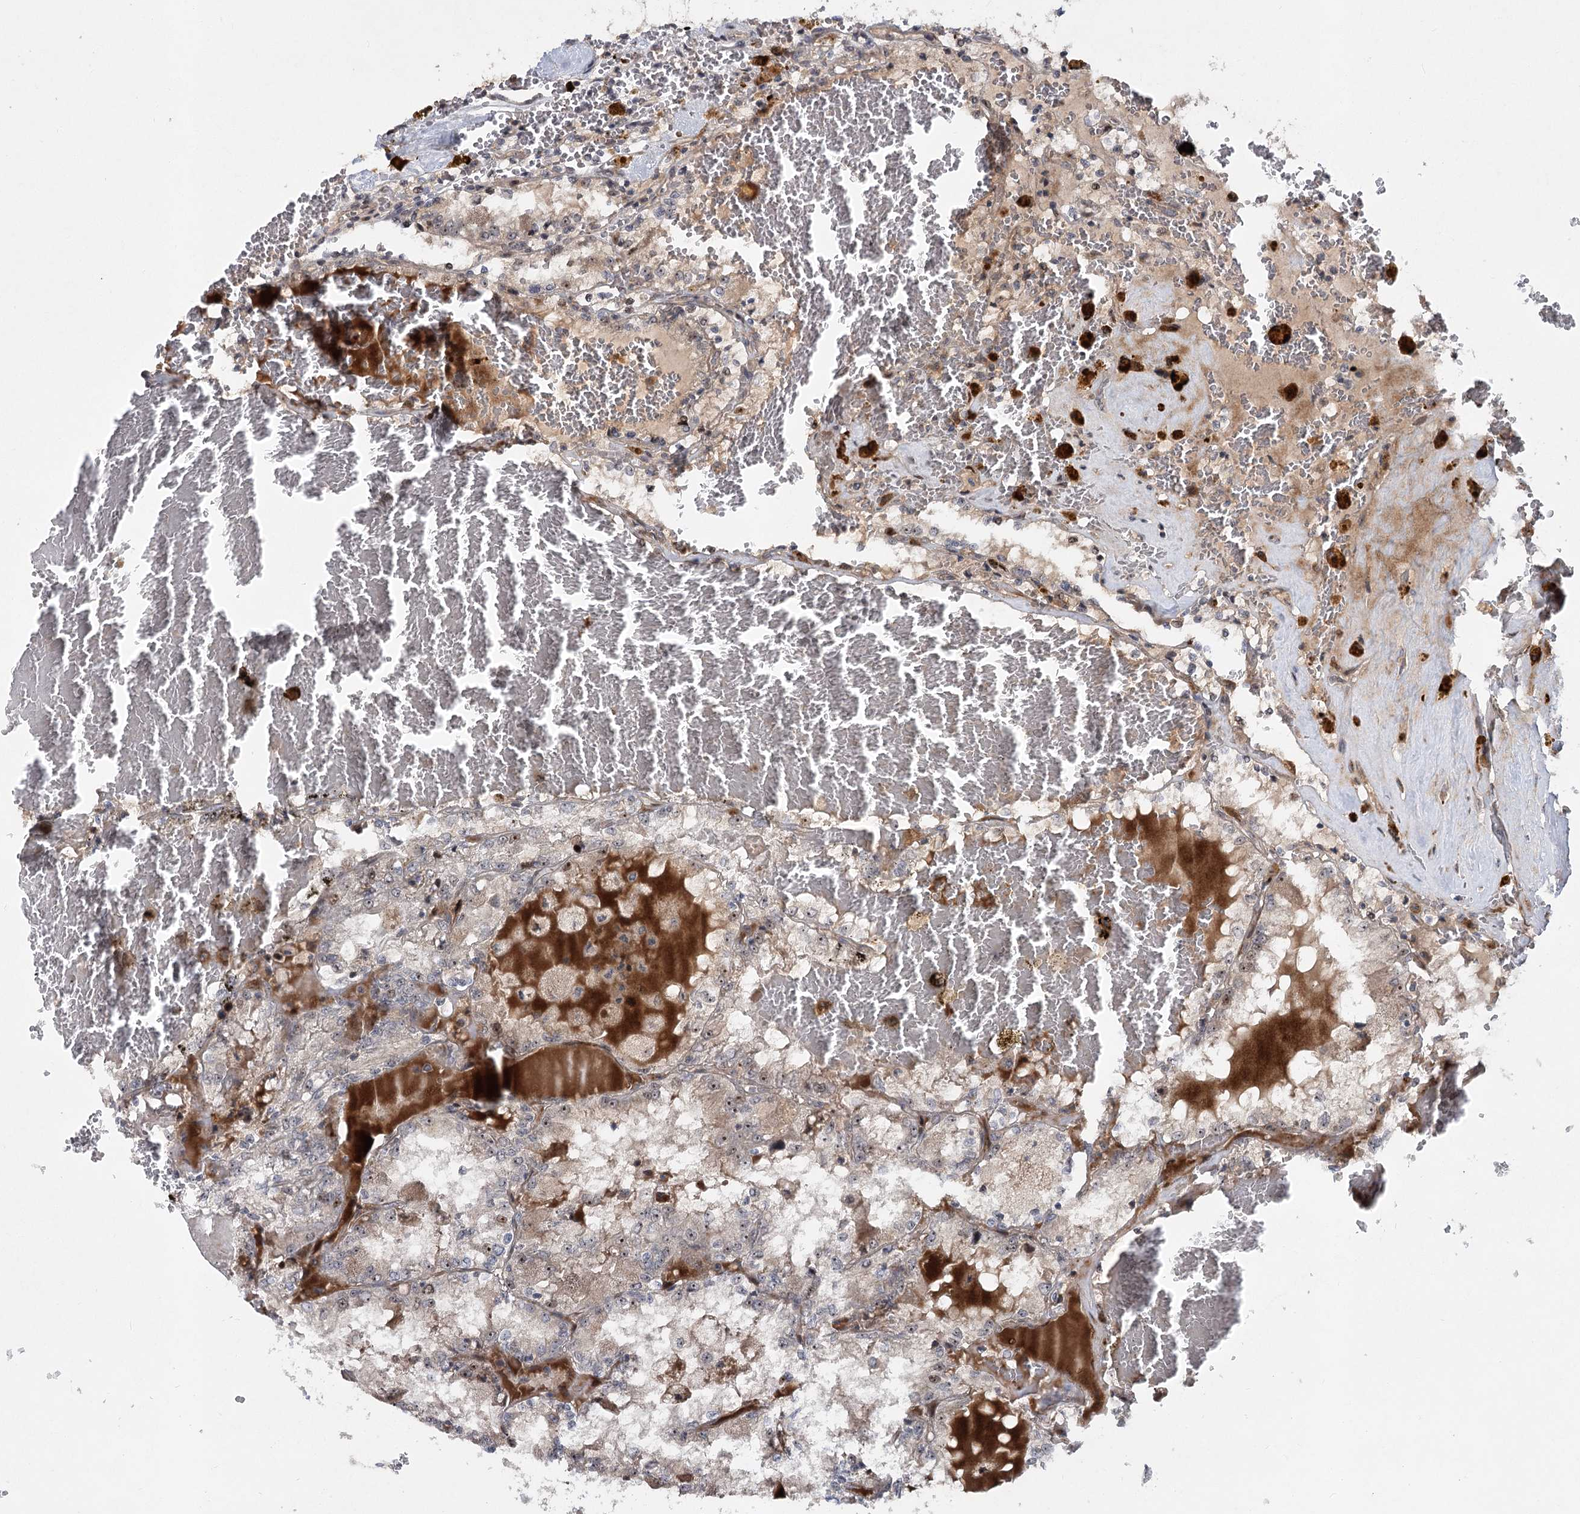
{"staining": {"intensity": "moderate", "quantity": "<25%", "location": "nuclear"}, "tissue": "renal cancer", "cell_type": "Tumor cells", "image_type": "cancer", "snomed": [{"axis": "morphology", "description": "Adenocarcinoma, NOS"}, {"axis": "topography", "description": "Kidney"}], "caption": "Adenocarcinoma (renal) tissue shows moderate nuclear expression in about <25% of tumor cells", "gene": "PIK3C2A", "patient": {"sex": "female", "age": 56}}